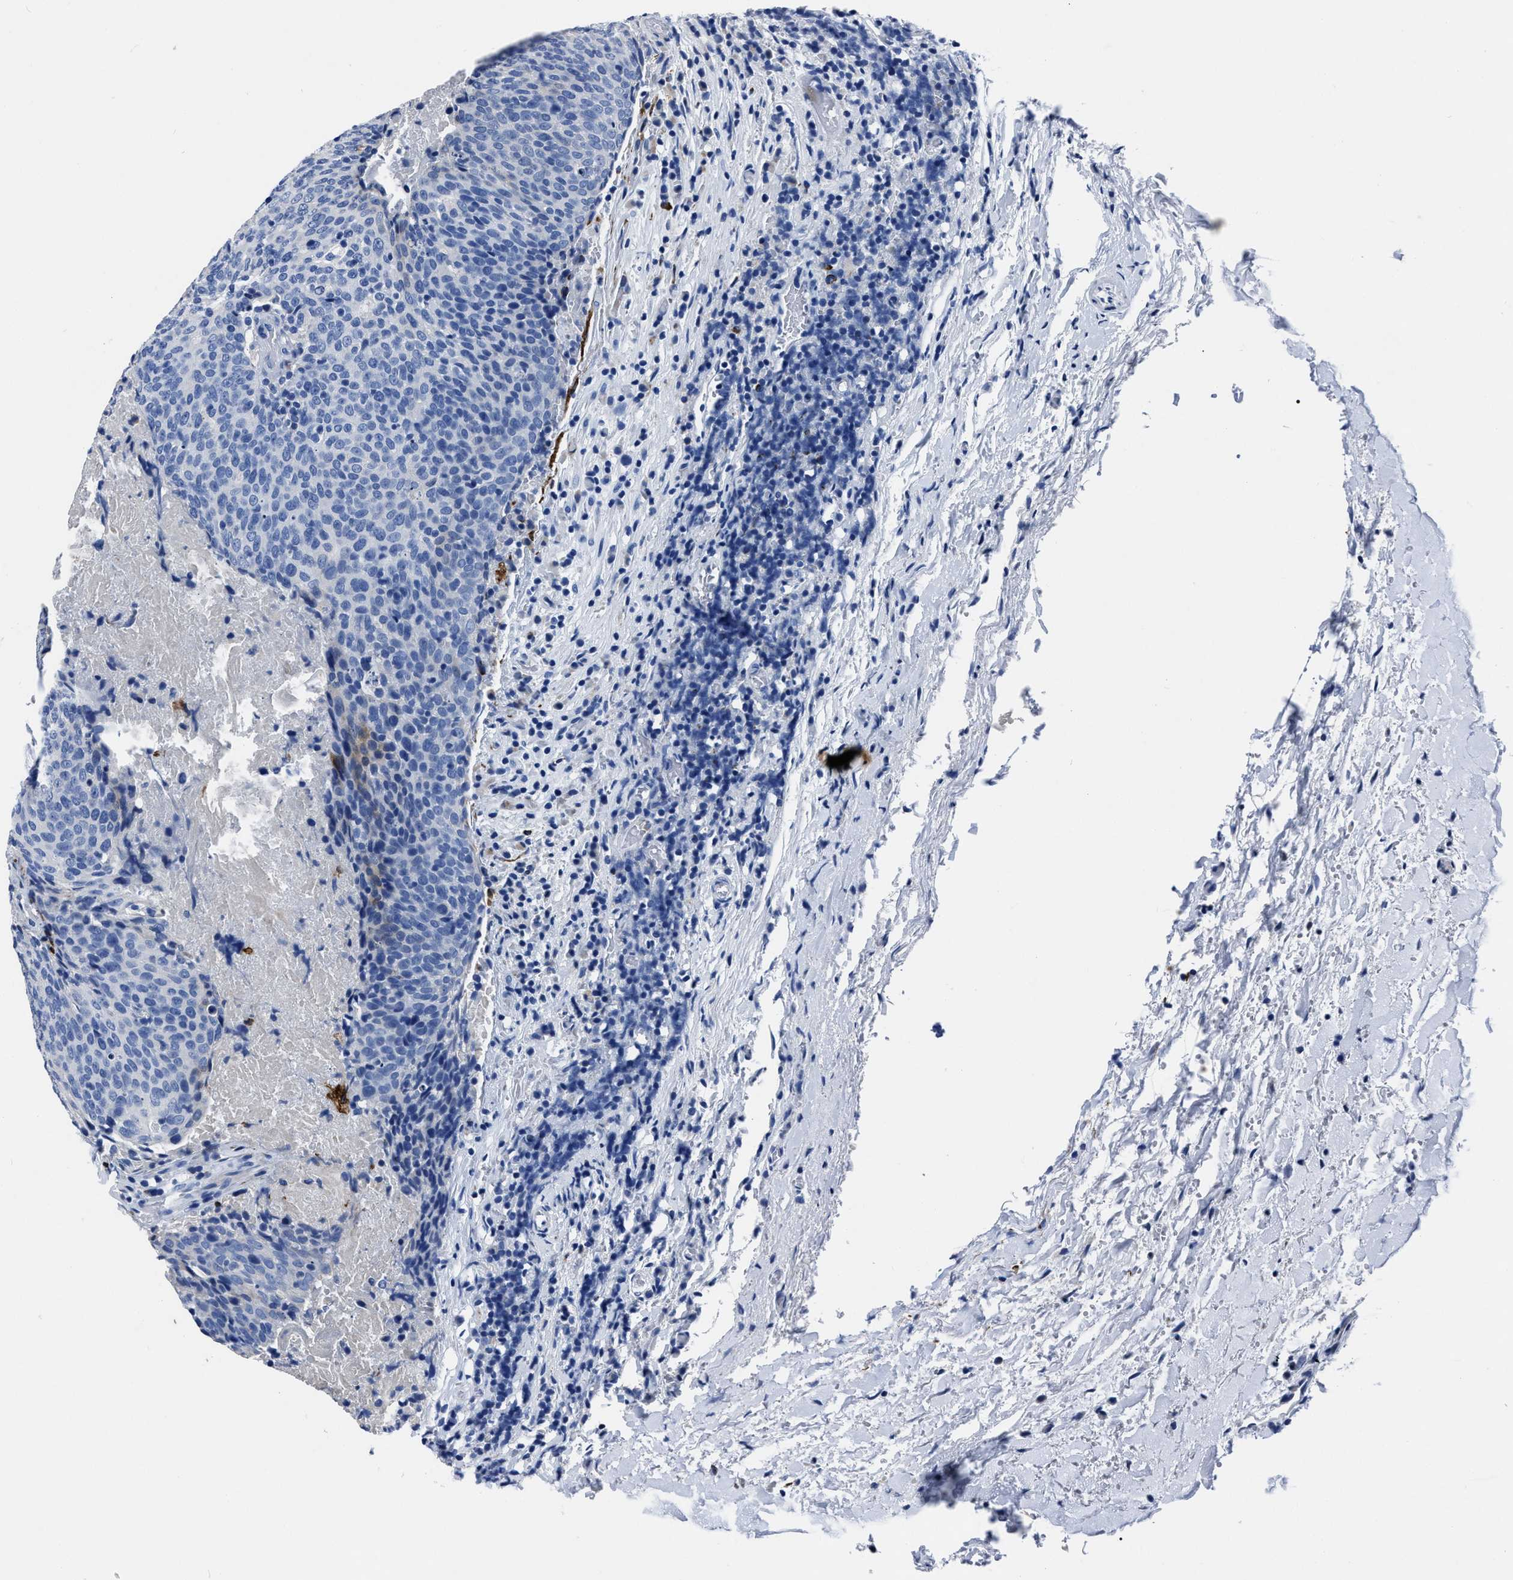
{"staining": {"intensity": "negative", "quantity": "none", "location": "none"}, "tissue": "head and neck cancer", "cell_type": "Tumor cells", "image_type": "cancer", "snomed": [{"axis": "morphology", "description": "Squamous cell carcinoma, NOS"}, {"axis": "morphology", "description": "Squamous cell carcinoma, metastatic, NOS"}, {"axis": "topography", "description": "Lymph node"}, {"axis": "topography", "description": "Head-Neck"}], "caption": "Photomicrograph shows no protein staining in tumor cells of head and neck cancer (metastatic squamous cell carcinoma) tissue.", "gene": "OR10G3", "patient": {"sex": "male", "age": 62}}